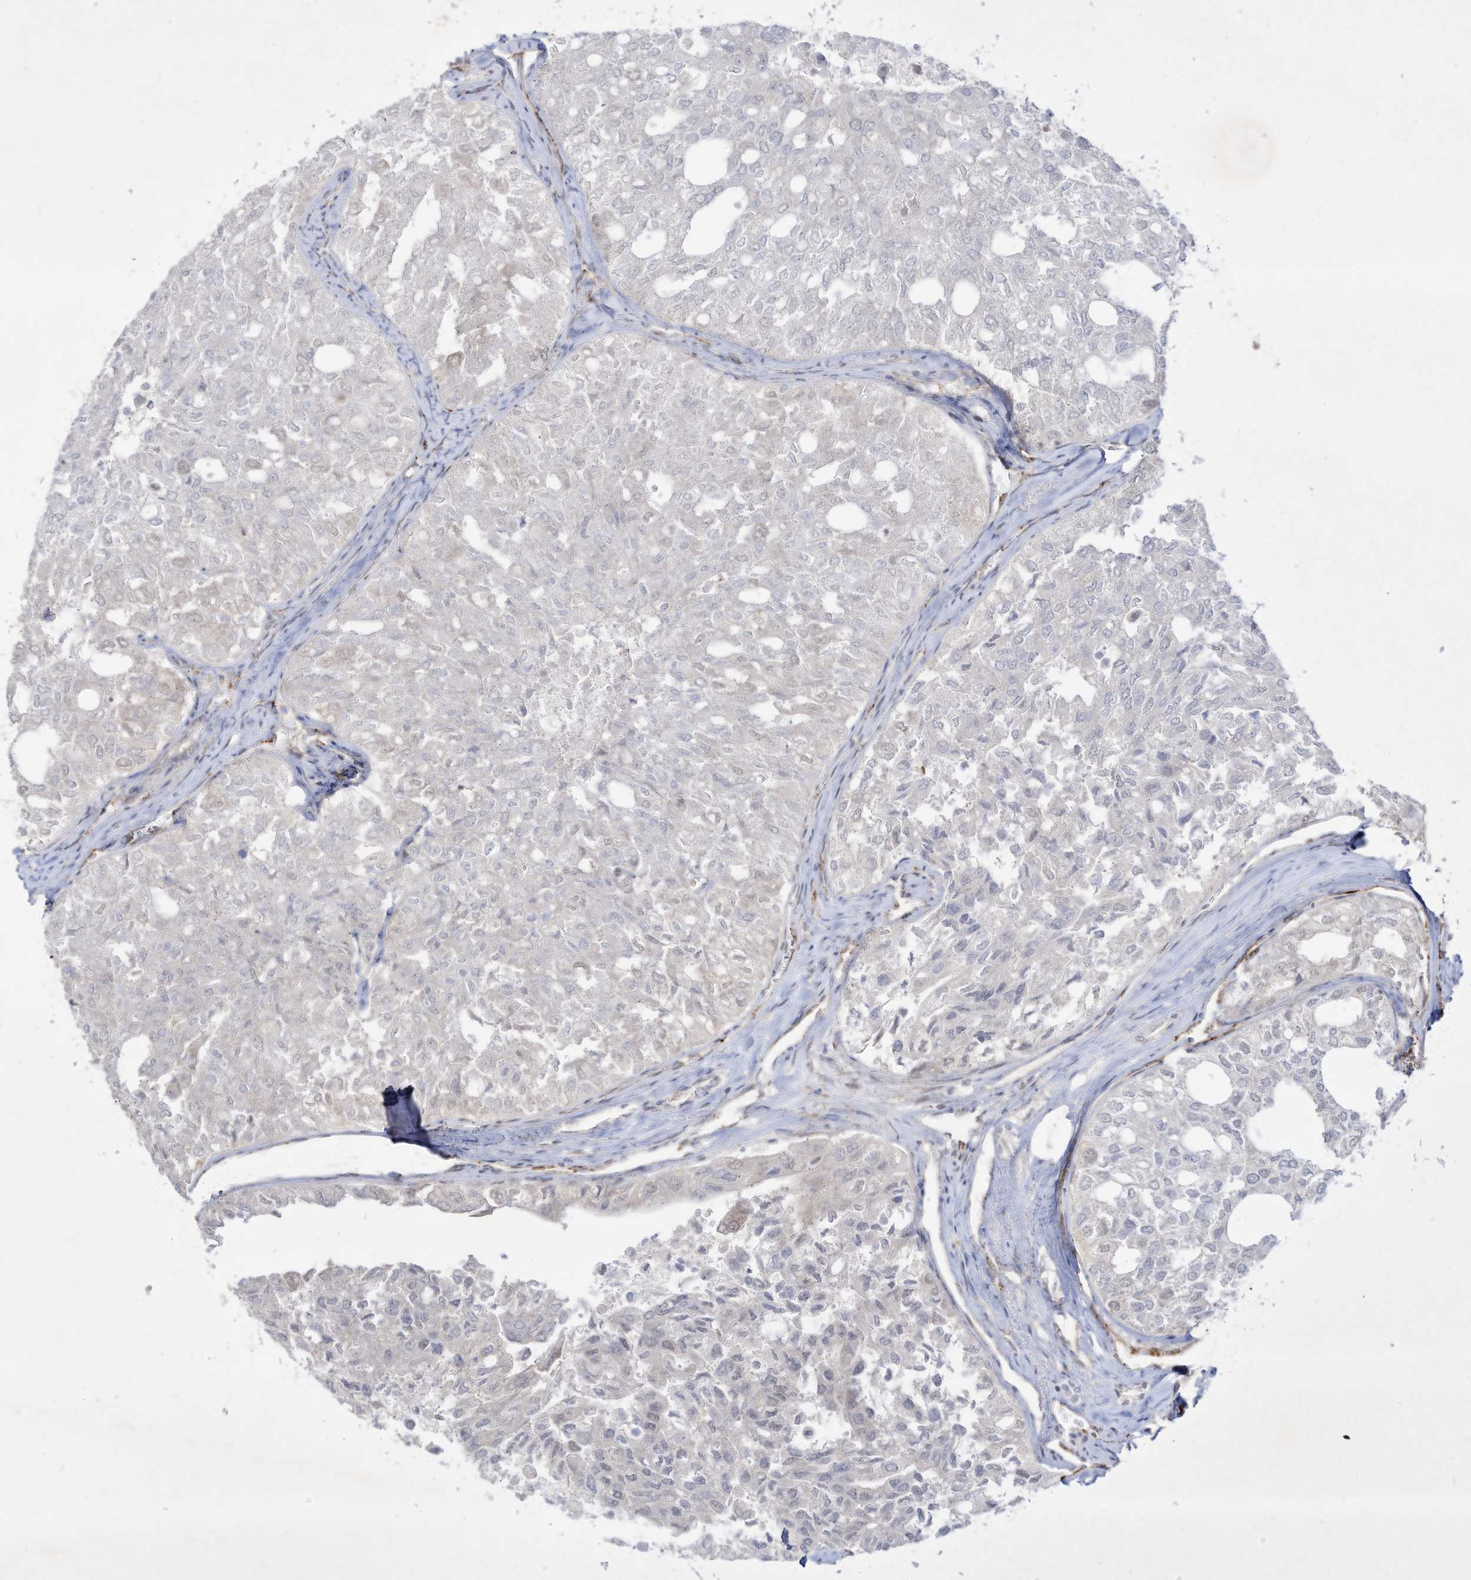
{"staining": {"intensity": "negative", "quantity": "none", "location": "none"}, "tissue": "thyroid cancer", "cell_type": "Tumor cells", "image_type": "cancer", "snomed": [{"axis": "morphology", "description": "Follicular adenoma carcinoma, NOS"}, {"axis": "topography", "description": "Thyroid gland"}], "caption": "Histopathology image shows no protein staining in tumor cells of thyroid cancer tissue. (IHC, brightfield microscopy, high magnification).", "gene": "ZGRF1", "patient": {"sex": "male", "age": 75}}